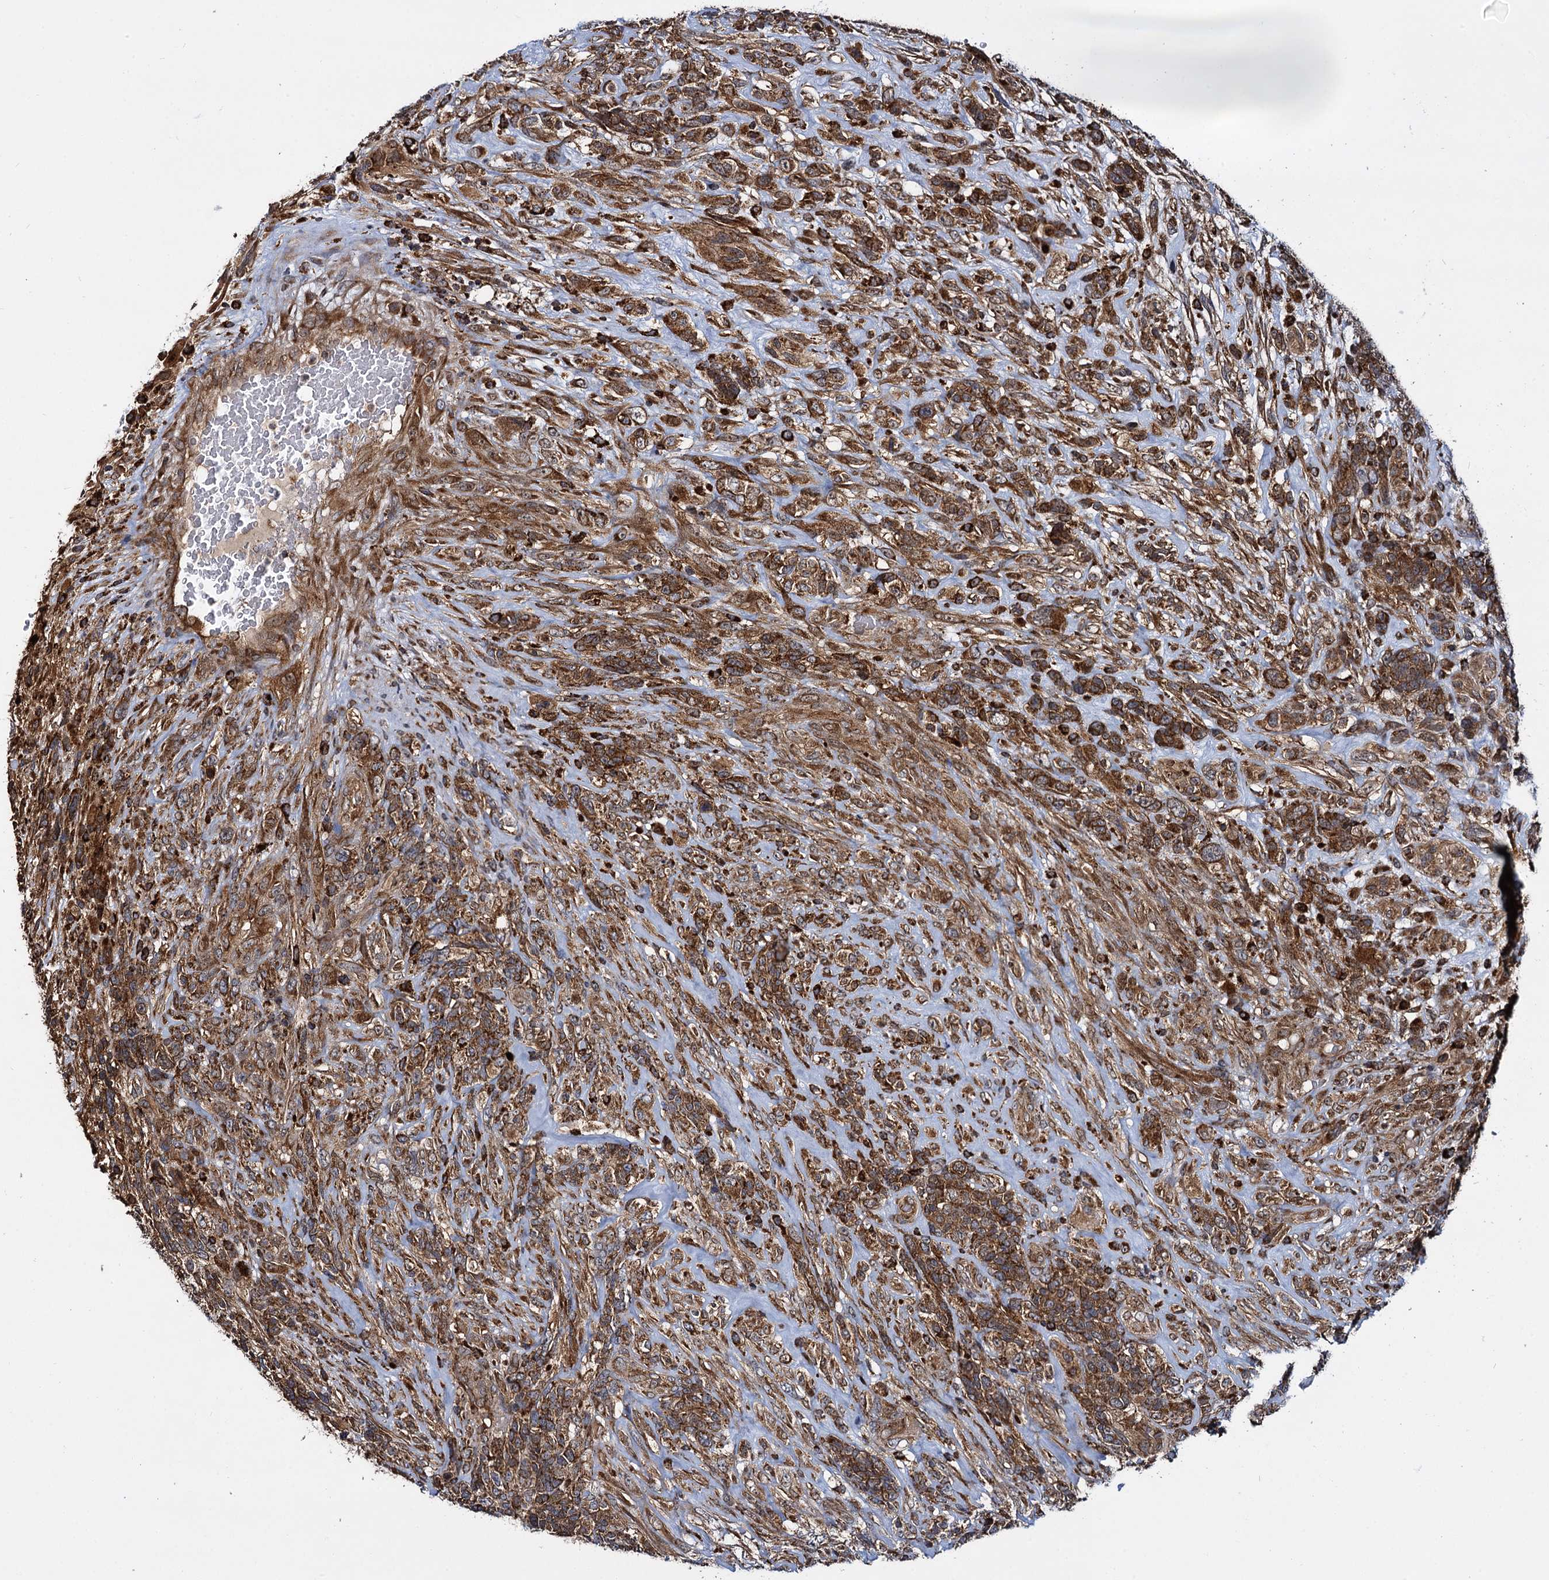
{"staining": {"intensity": "strong", "quantity": ">75%", "location": "cytoplasmic/membranous"}, "tissue": "glioma", "cell_type": "Tumor cells", "image_type": "cancer", "snomed": [{"axis": "morphology", "description": "Glioma, malignant, High grade"}, {"axis": "topography", "description": "Brain"}], "caption": "Glioma tissue displays strong cytoplasmic/membranous staining in approximately >75% of tumor cells, visualized by immunohistochemistry.", "gene": "UFM1", "patient": {"sex": "male", "age": 61}}